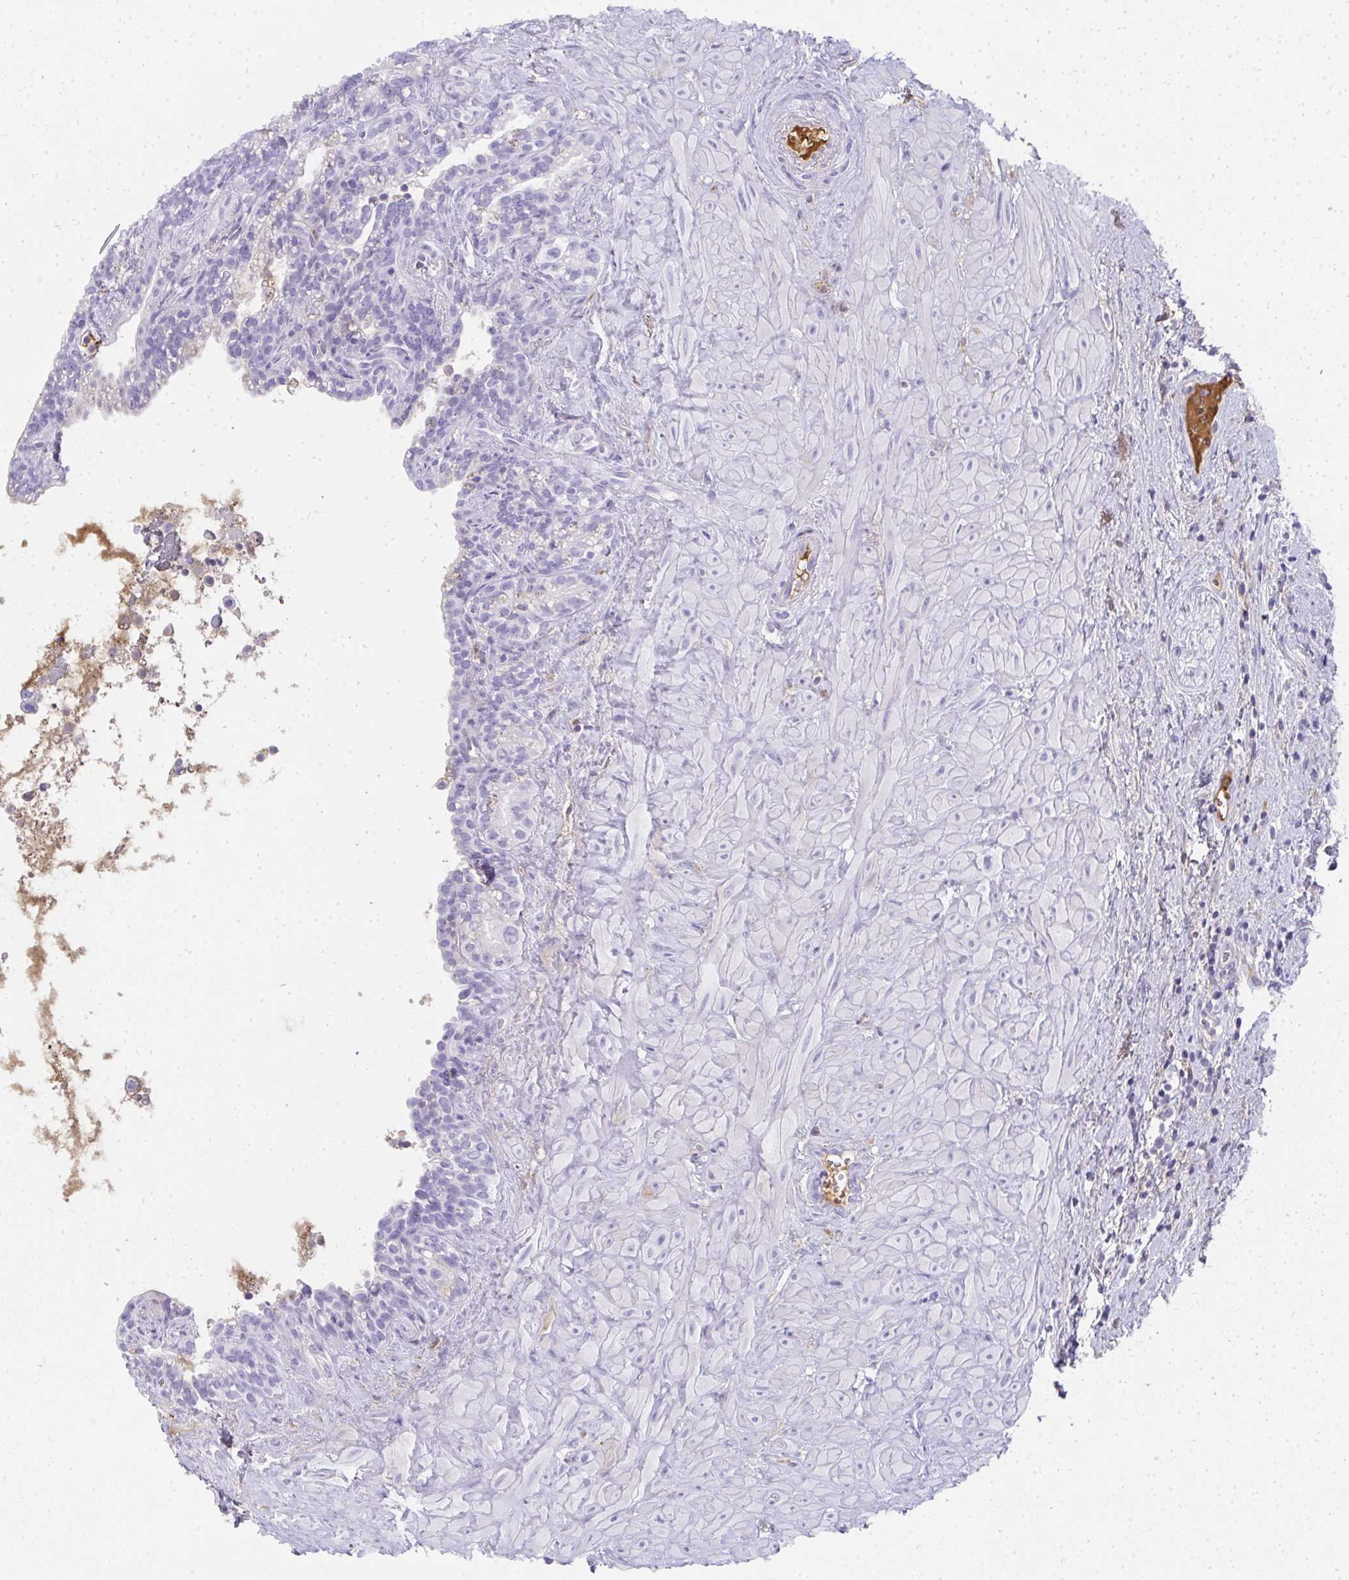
{"staining": {"intensity": "negative", "quantity": "none", "location": "none"}, "tissue": "seminal vesicle", "cell_type": "Glandular cells", "image_type": "normal", "snomed": [{"axis": "morphology", "description": "Normal tissue, NOS"}, {"axis": "topography", "description": "Seminal veicle"}], "caption": "High power microscopy histopathology image of an immunohistochemistry photomicrograph of unremarkable seminal vesicle, revealing no significant positivity in glandular cells.", "gene": "ZSWIM3", "patient": {"sex": "male", "age": 76}}